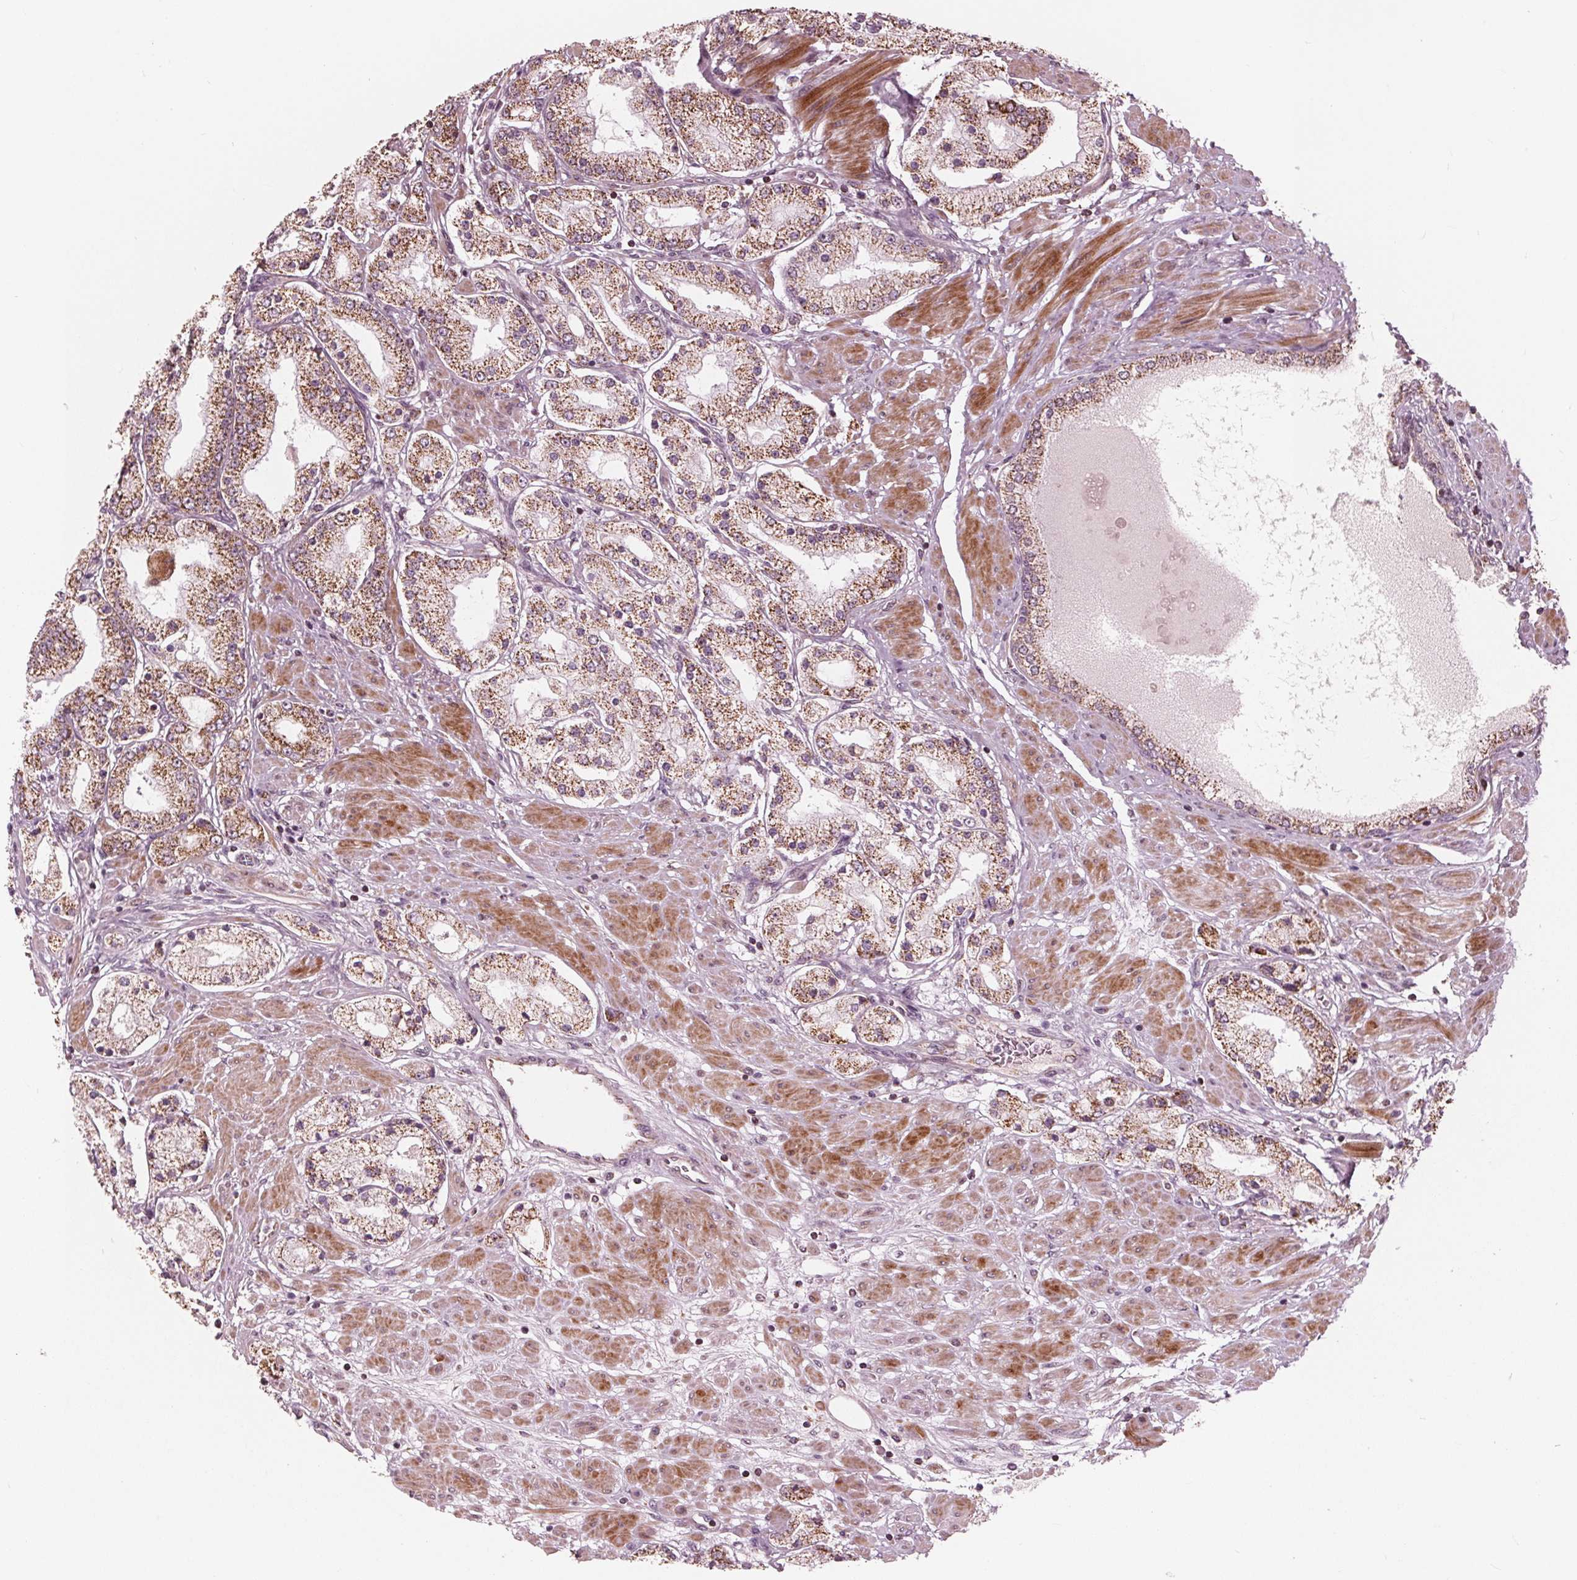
{"staining": {"intensity": "strong", "quantity": ">75%", "location": "cytoplasmic/membranous"}, "tissue": "prostate cancer", "cell_type": "Tumor cells", "image_type": "cancer", "snomed": [{"axis": "morphology", "description": "Adenocarcinoma, High grade"}, {"axis": "topography", "description": "Prostate"}], "caption": "DAB (3,3'-diaminobenzidine) immunohistochemical staining of adenocarcinoma (high-grade) (prostate) displays strong cytoplasmic/membranous protein positivity in about >75% of tumor cells.", "gene": "DCAF4L2", "patient": {"sex": "male", "age": 67}}